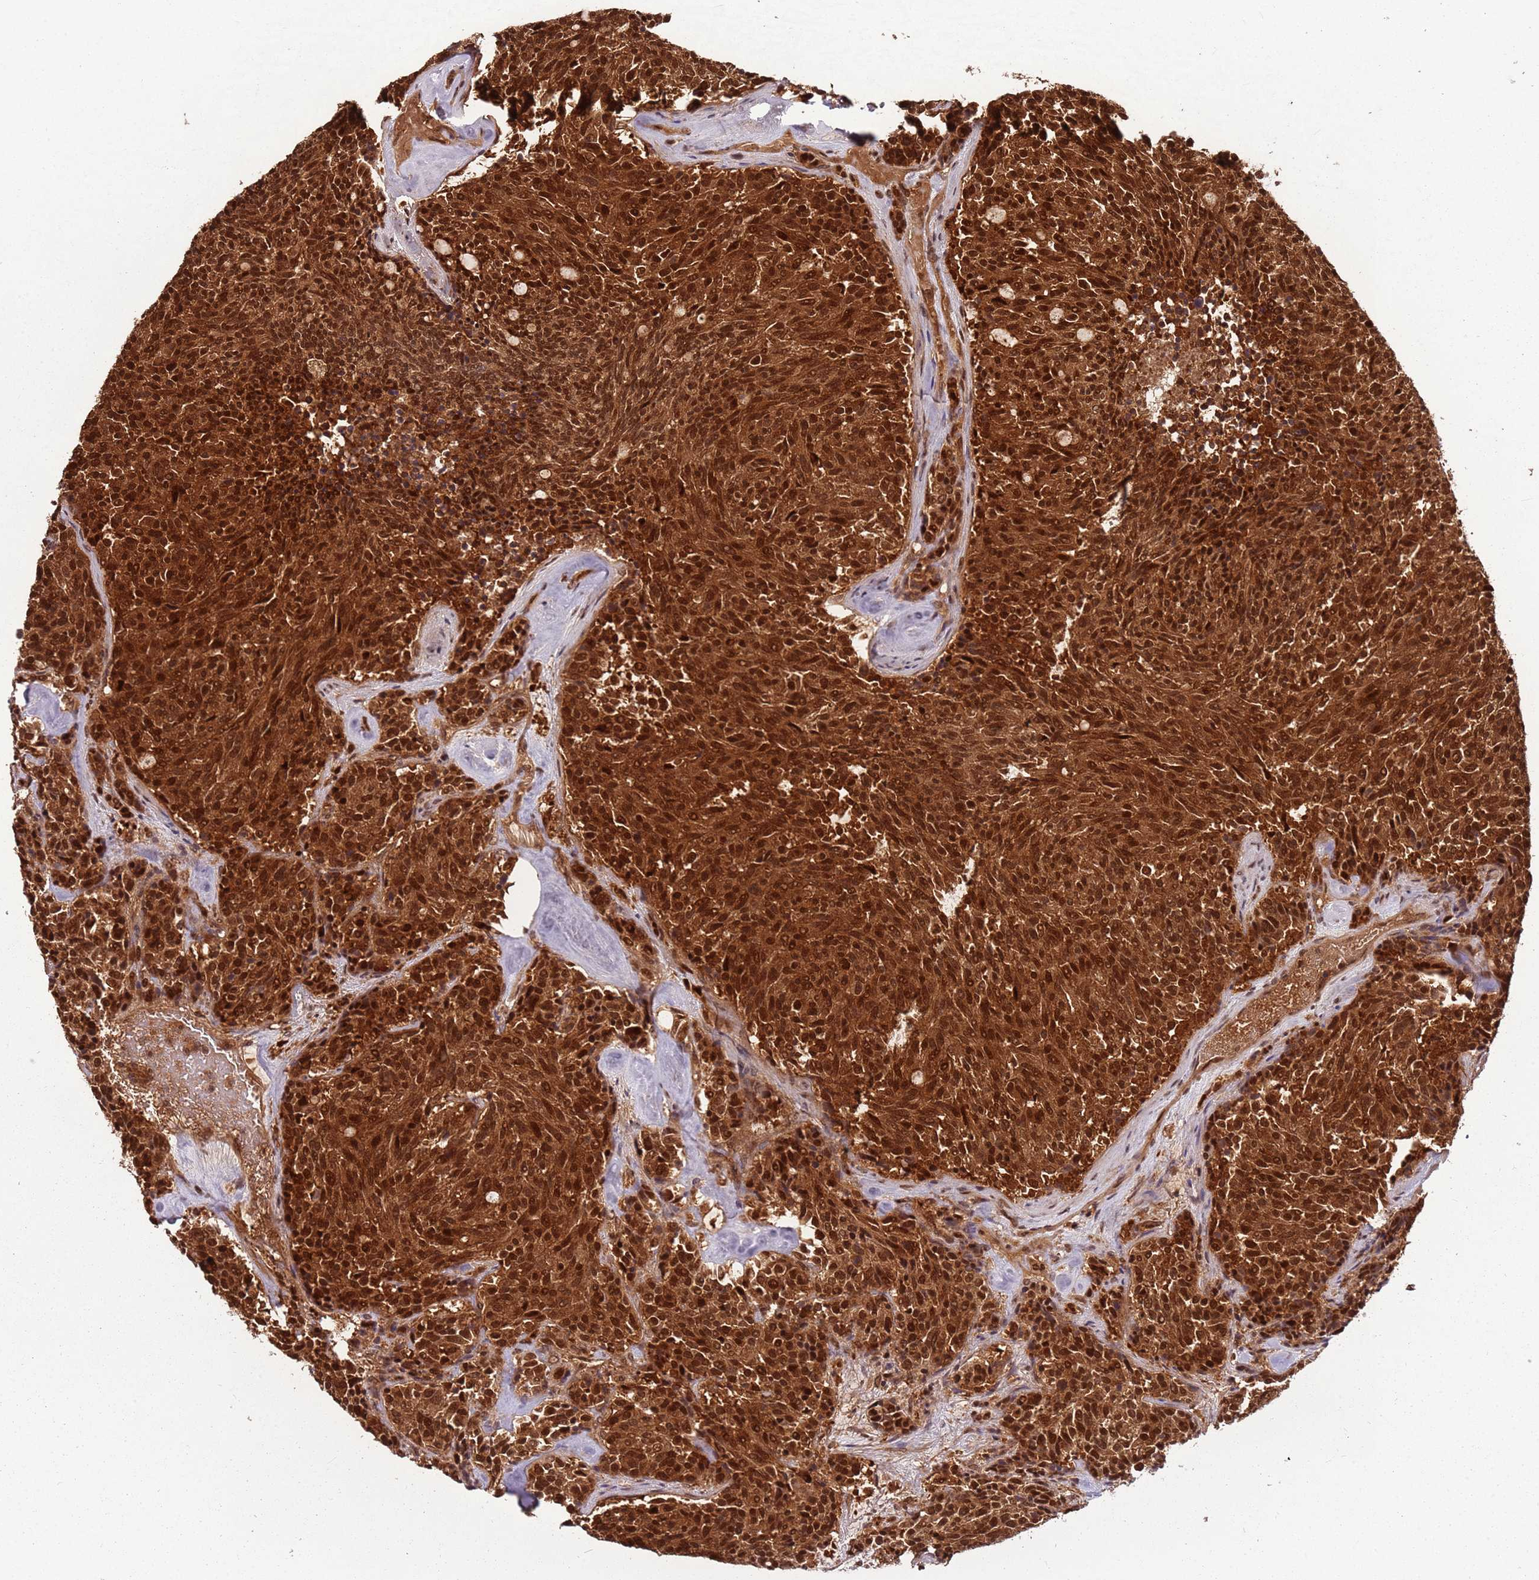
{"staining": {"intensity": "strong", "quantity": ">75%", "location": "cytoplasmic/membranous,nuclear"}, "tissue": "carcinoid", "cell_type": "Tumor cells", "image_type": "cancer", "snomed": [{"axis": "morphology", "description": "Carcinoid, malignant, NOS"}, {"axis": "topography", "description": "Pancreas"}], "caption": "Strong cytoplasmic/membranous and nuclear staining for a protein is appreciated in about >75% of tumor cells of carcinoid (malignant) using immunohistochemistry (IHC).", "gene": "PGLS", "patient": {"sex": "female", "age": 54}}